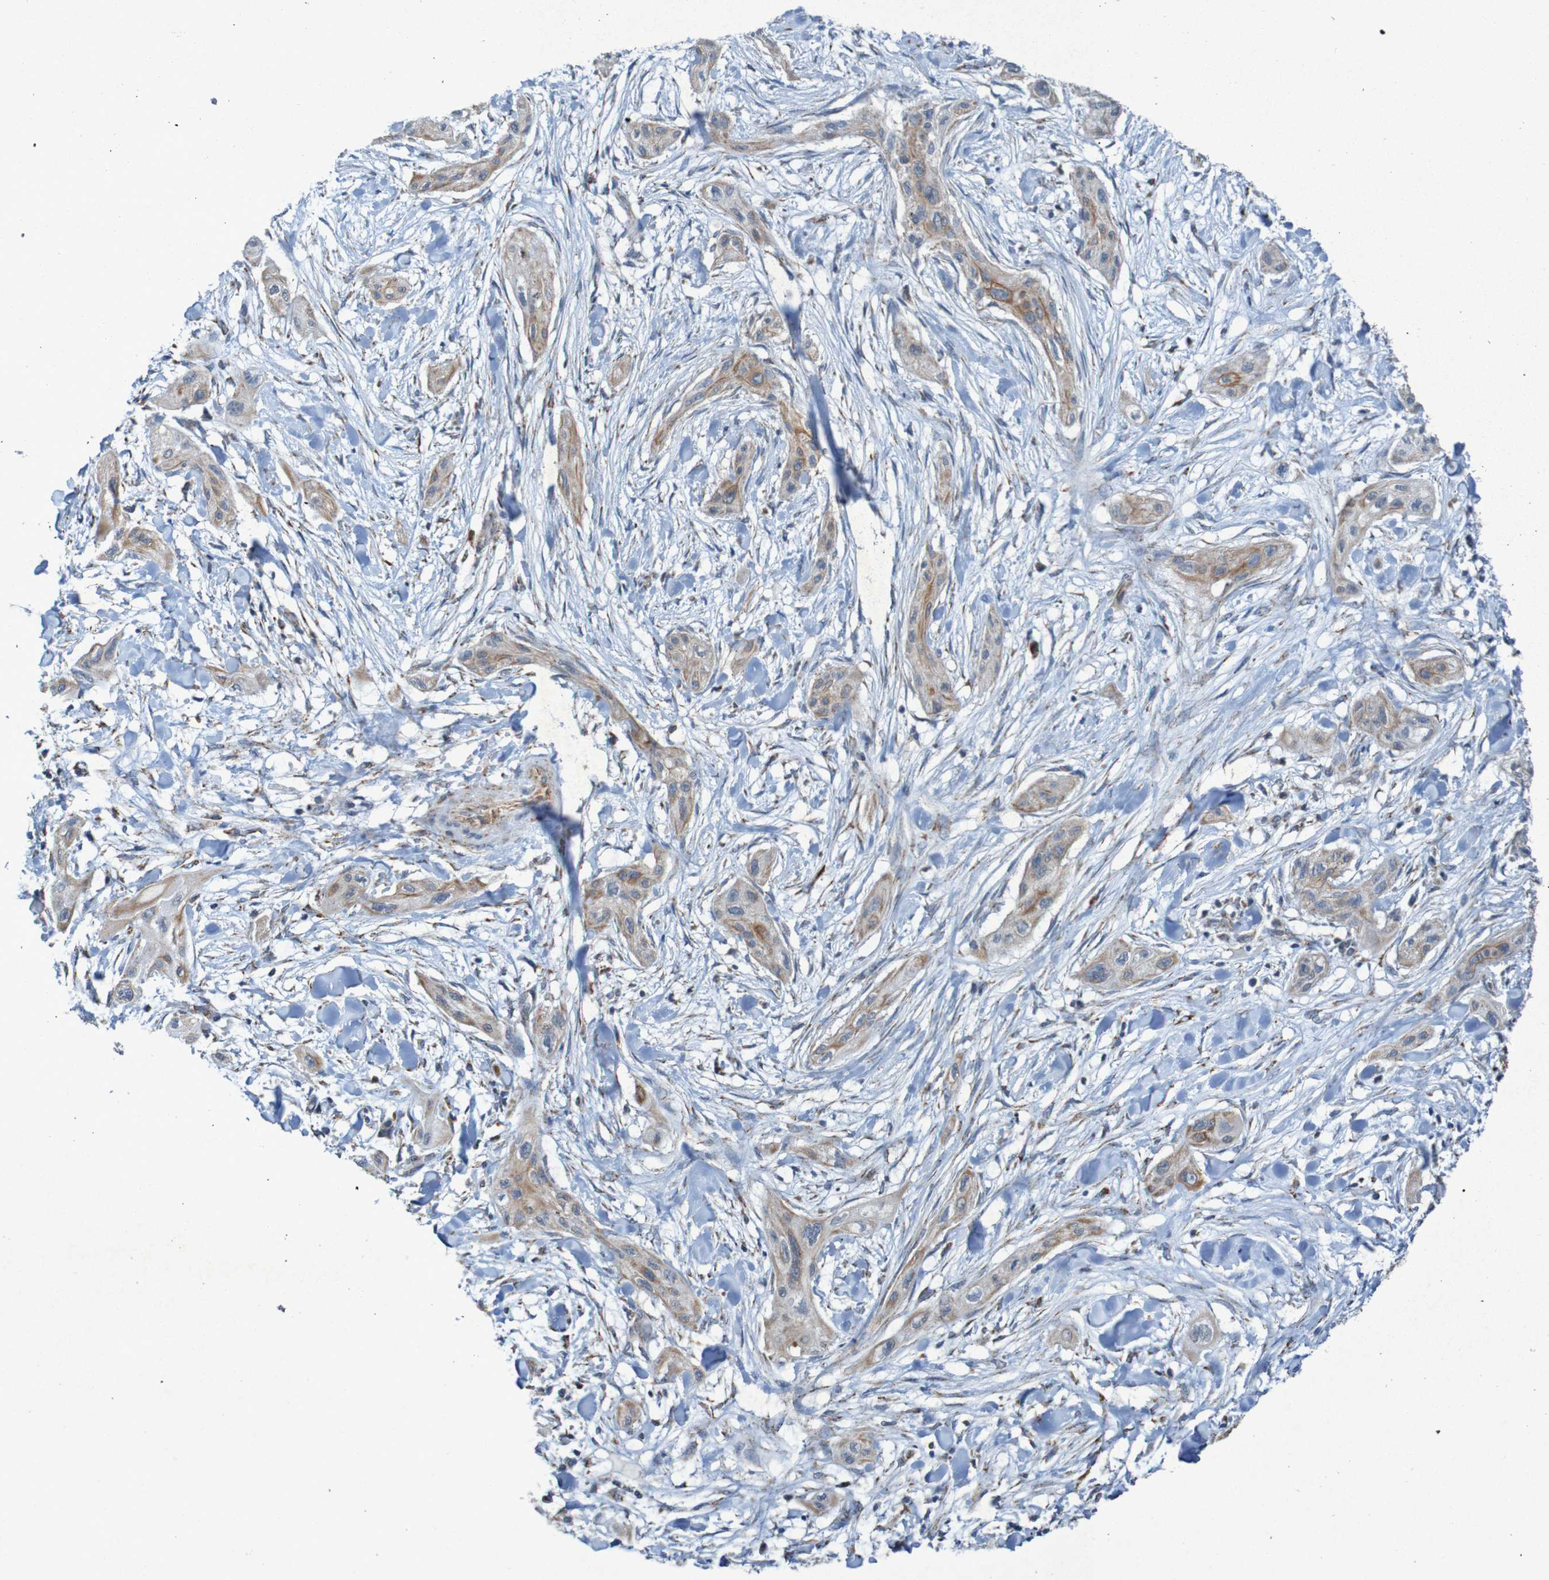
{"staining": {"intensity": "moderate", "quantity": ">75%", "location": "cytoplasmic/membranous"}, "tissue": "lung cancer", "cell_type": "Tumor cells", "image_type": "cancer", "snomed": [{"axis": "morphology", "description": "Squamous cell carcinoma, NOS"}, {"axis": "topography", "description": "Lung"}], "caption": "A high-resolution image shows immunohistochemistry (IHC) staining of squamous cell carcinoma (lung), which reveals moderate cytoplasmic/membranous staining in about >75% of tumor cells. The staining was performed using DAB (3,3'-diaminobenzidine) to visualize the protein expression in brown, while the nuclei were stained in blue with hematoxylin (Magnification: 20x).", "gene": "CCDC51", "patient": {"sex": "female", "age": 47}}